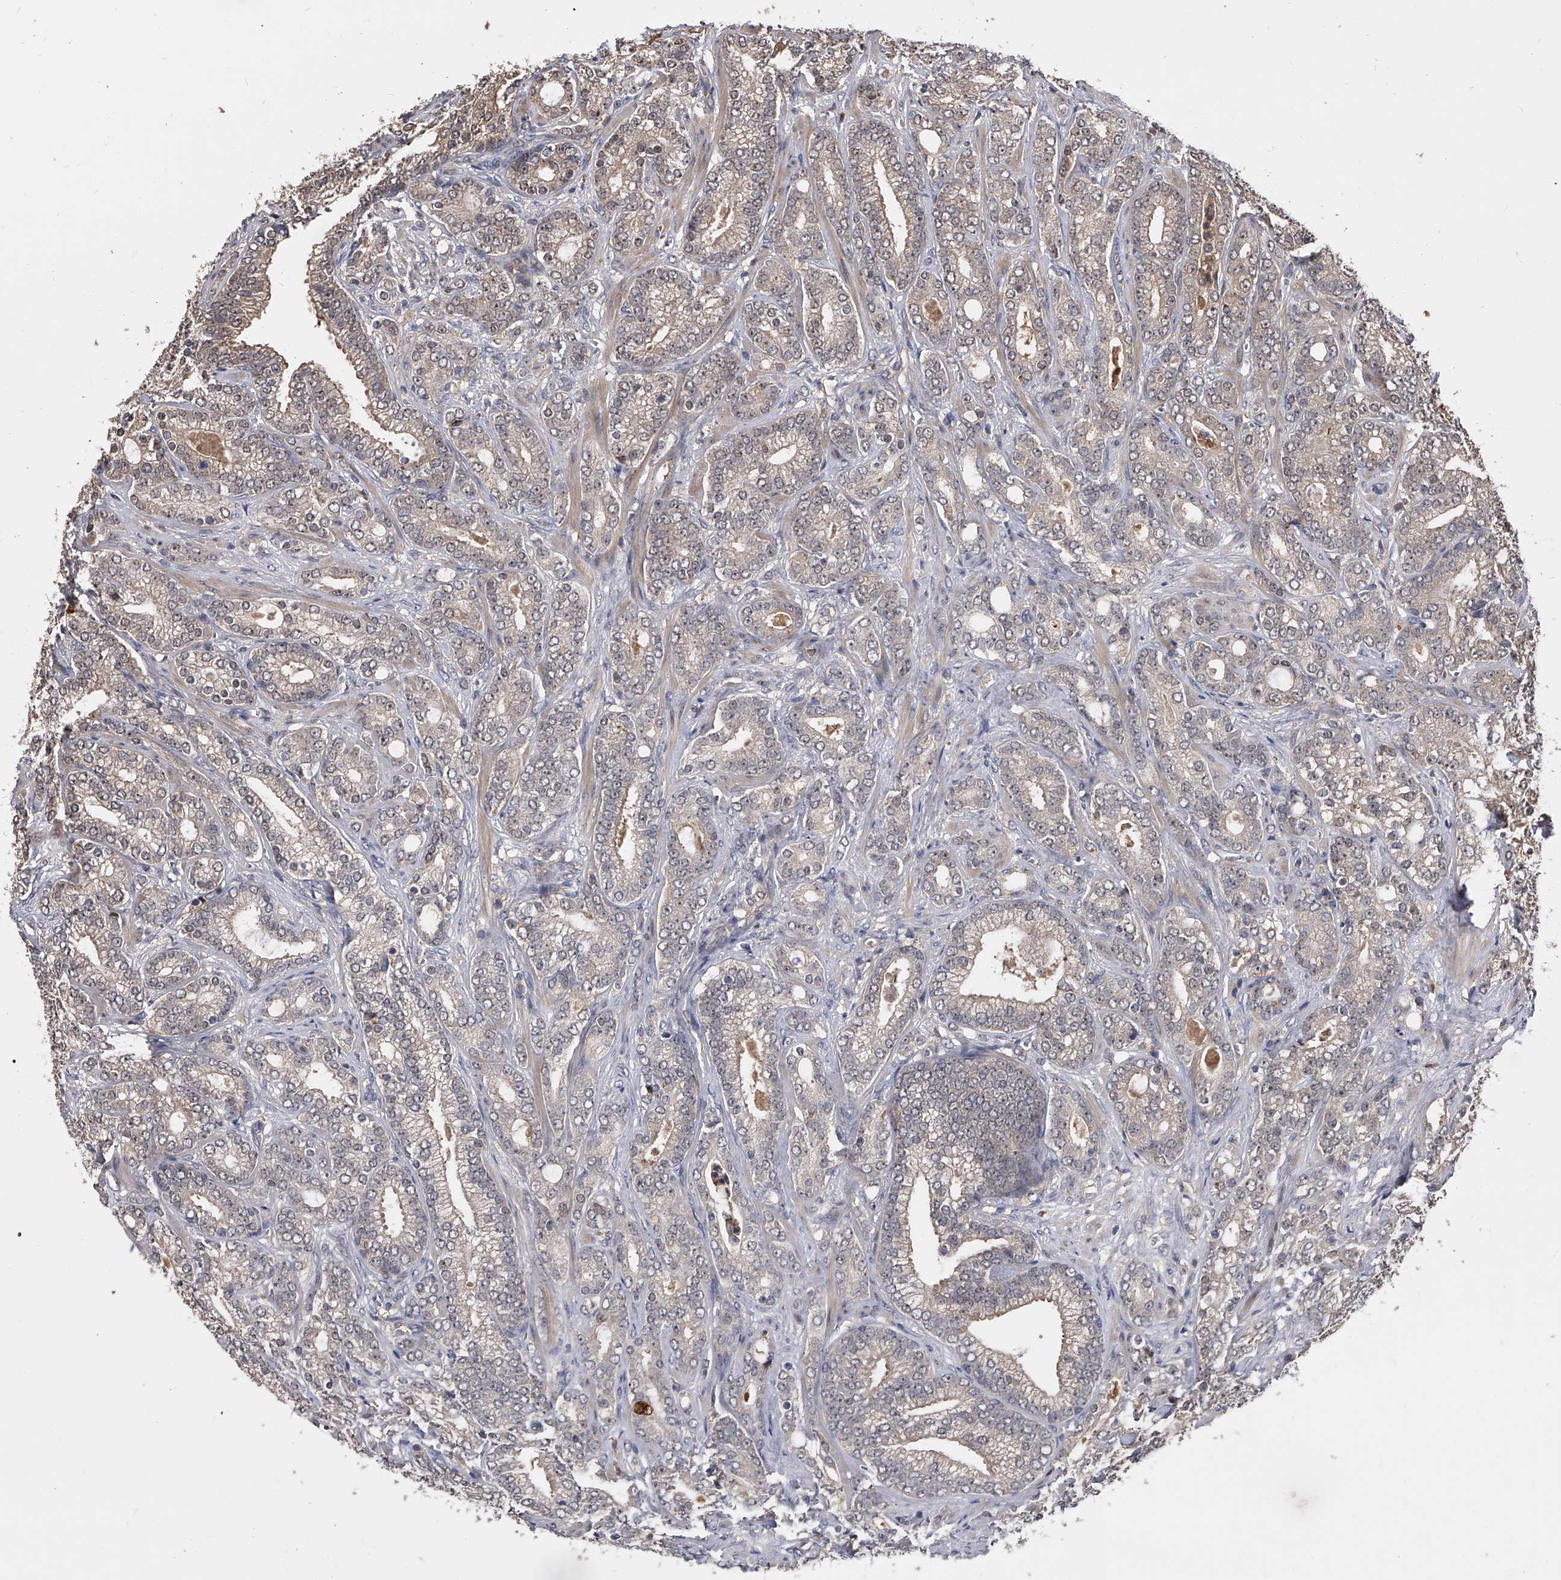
{"staining": {"intensity": "weak", "quantity": "<25%", "location": "cytoplasmic/membranous"}, "tissue": "prostate cancer", "cell_type": "Tumor cells", "image_type": "cancer", "snomed": [{"axis": "morphology", "description": "Adenocarcinoma, High grade"}, {"axis": "topography", "description": "Prostate and seminal vesicle, NOS"}], "caption": "Human prostate adenocarcinoma (high-grade) stained for a protein using immunohistochemistry demonstrates no positivity in tumor cells.", "gene": "EFCAB7", "patient": {"sex": "male", "age": 67}}